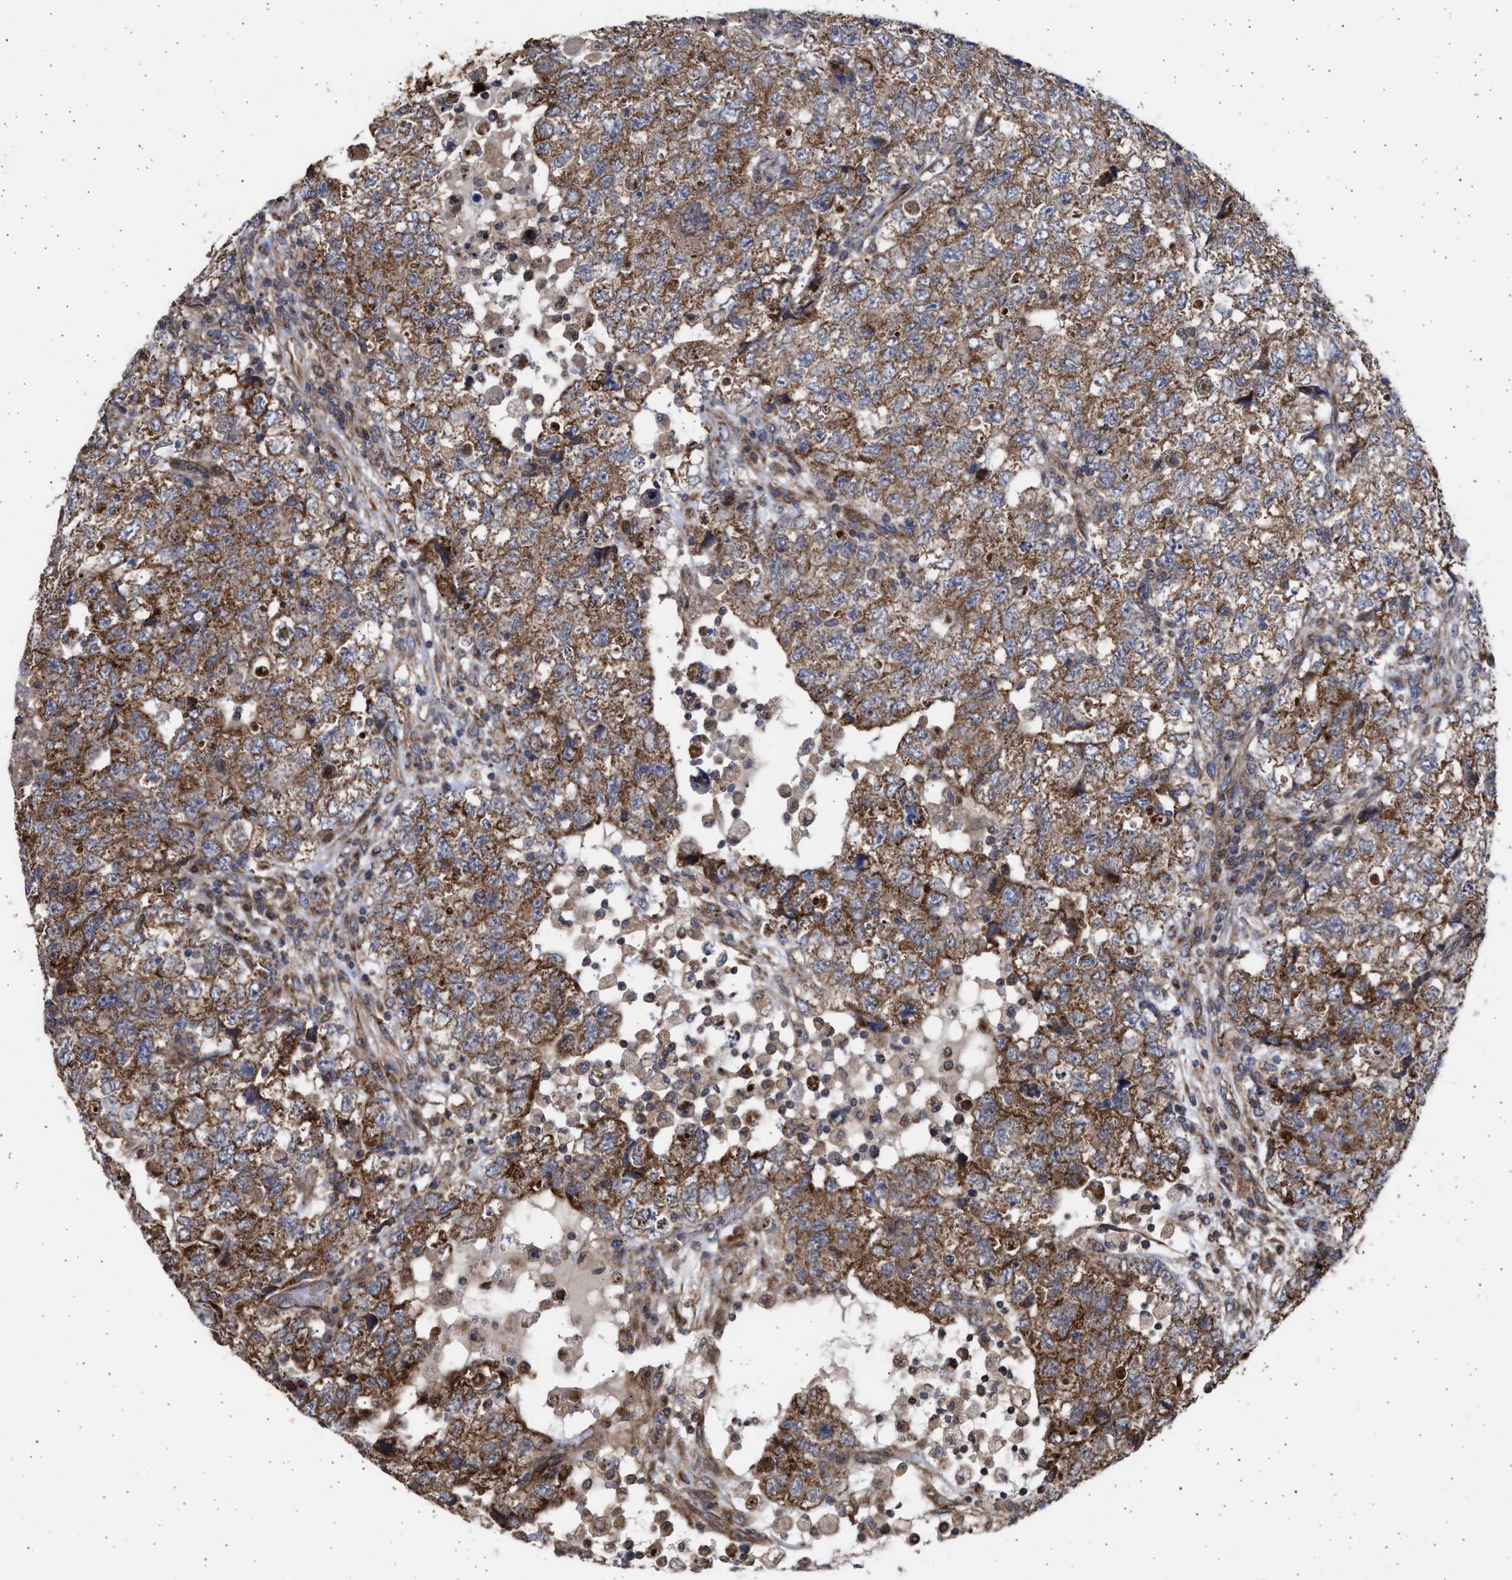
{"staining": {"intensity": "strong", "quantity": ">75%", "location": "cytoplasmic/membranous"}, "tissue": "testis cancer", "cell_type": "Tumor cells", "image_type": "cancer", "snomed": [{"axis": "morphology", "description": "Seminoma, NOS"}, {"axis": "topography", "description": "Testis"}], "caption": "IHC of seminoma (testis) displays high levels of strong cytoplasmic/membranous expression in approximately >75% of tumor cells.", "gene": "TTC19", "patient": {"sex": "male", "age": 22}}